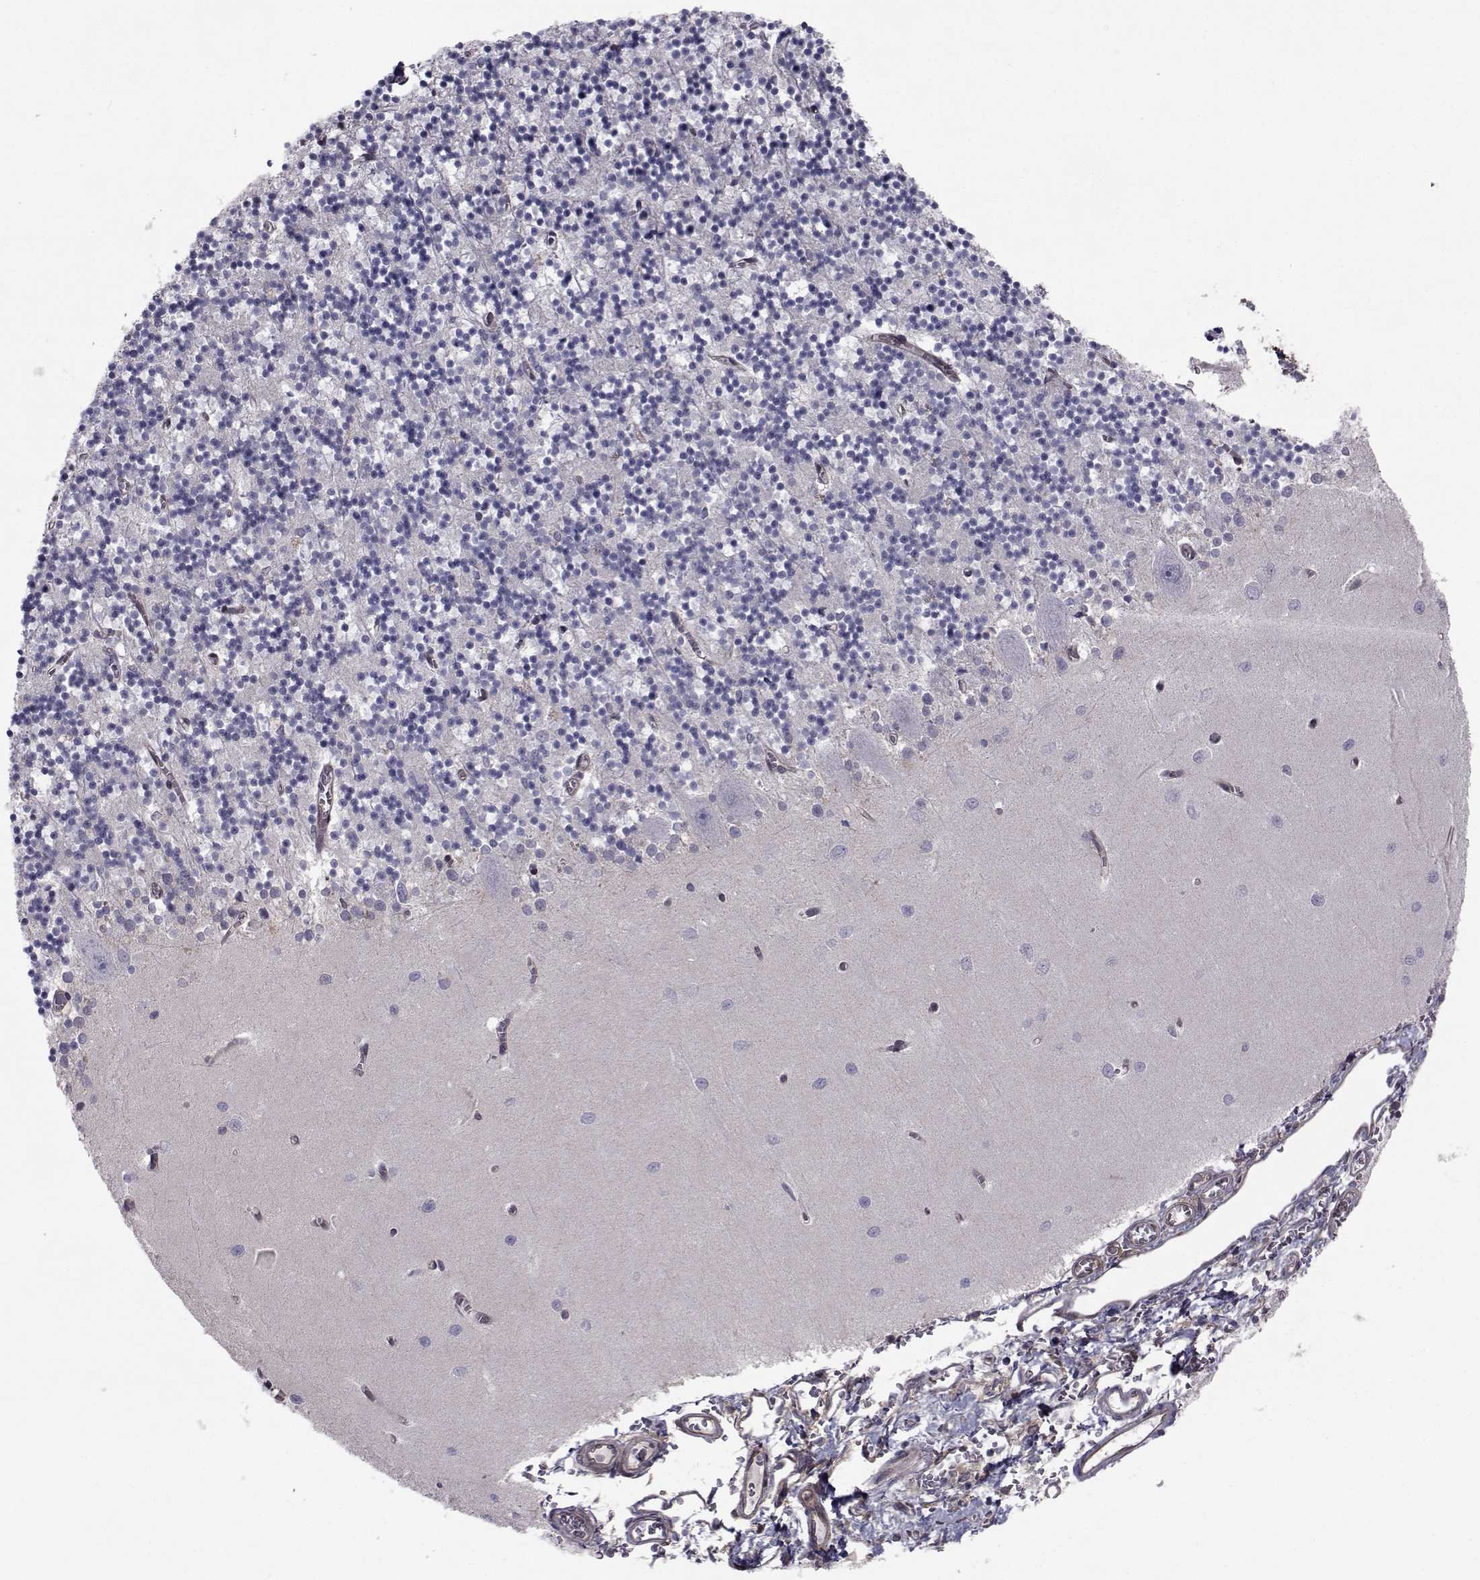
{"staining": {"intensity": "negative", "quantity": "none", "location": "none"}, "tissue": "cerebellum", "cell_type": "Cells in granular layer", "image_type": "normal", "snomed": [{"axis": "morphology", "description": "Normal tissue, NOS"}, {"axis": "topography", "description": "Cerebellum"}], "caption": "High magnification brightfield microscopy of benign cerebellum stained with DAB (brown) and counterstained with hematoxylin (blue): cells in granular layer show no significant positivity.", "gene": "TRIP10", "patient": {"sex": "female", "age": 64}}